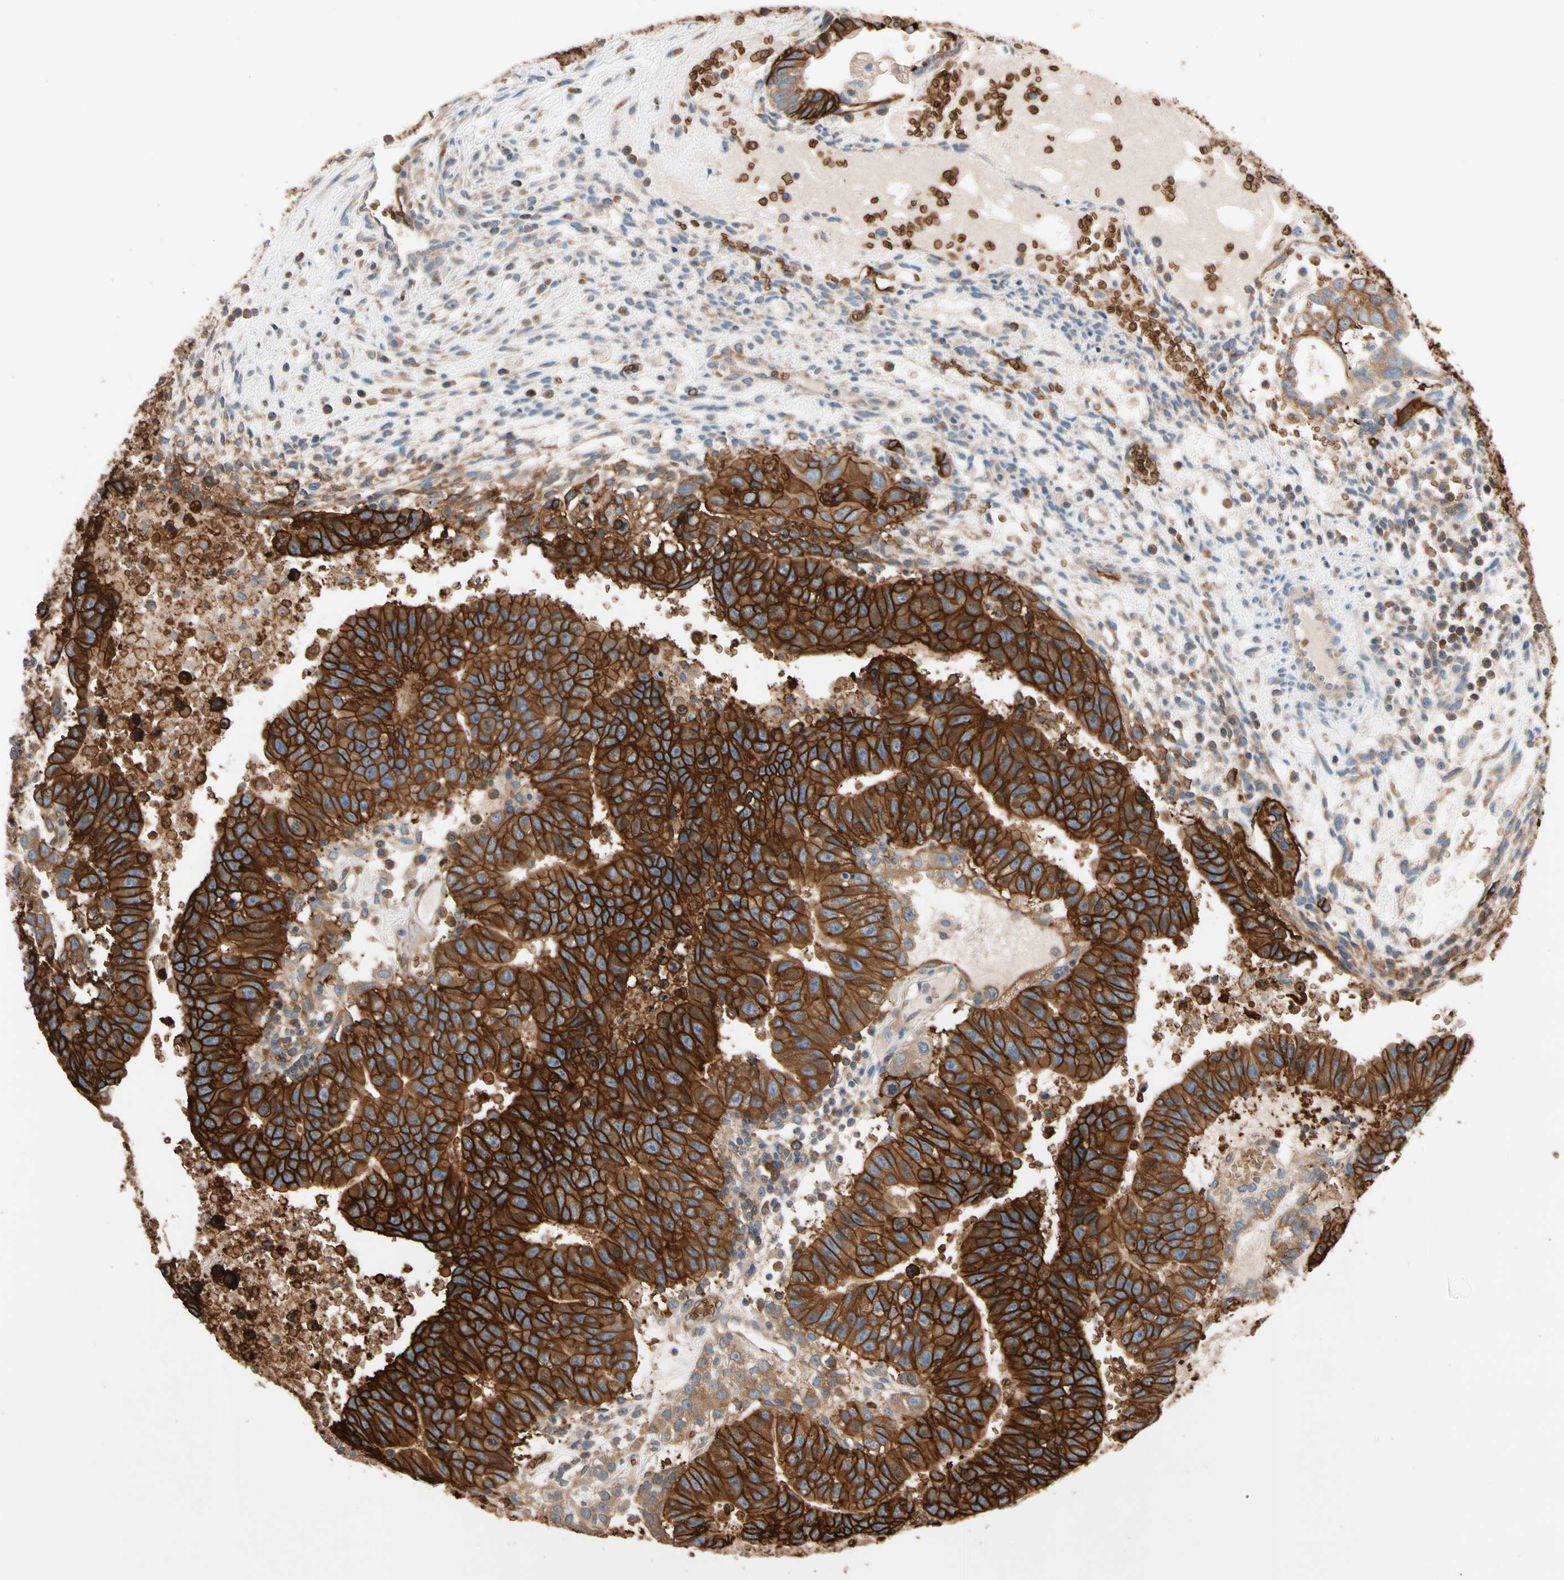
{"staining": {"intensity": "strong", "quantity": ">75%", "location": "cytoplasmic/membranous"}, "tissue": "testis cancer", "cell_type": "Tumor cells", "image_type": "cancer", "snomed": [{"axis": "morphology", "description": "Seminoma, NOS"}, {"axis": "morphology", "description": "Carcinoma, Embryonal, NOS"}, {"axis": "topography", "description": "Testis"}], "caption": "There is high levels of strong cytoplasmic/membranous staining in tumor cells of embryonal carcinoma (testis), as demonstrated by immunohistochemical staining (brown color).", "gene": "RIOK2", "patient": {"sex": "male", "age": 52}}